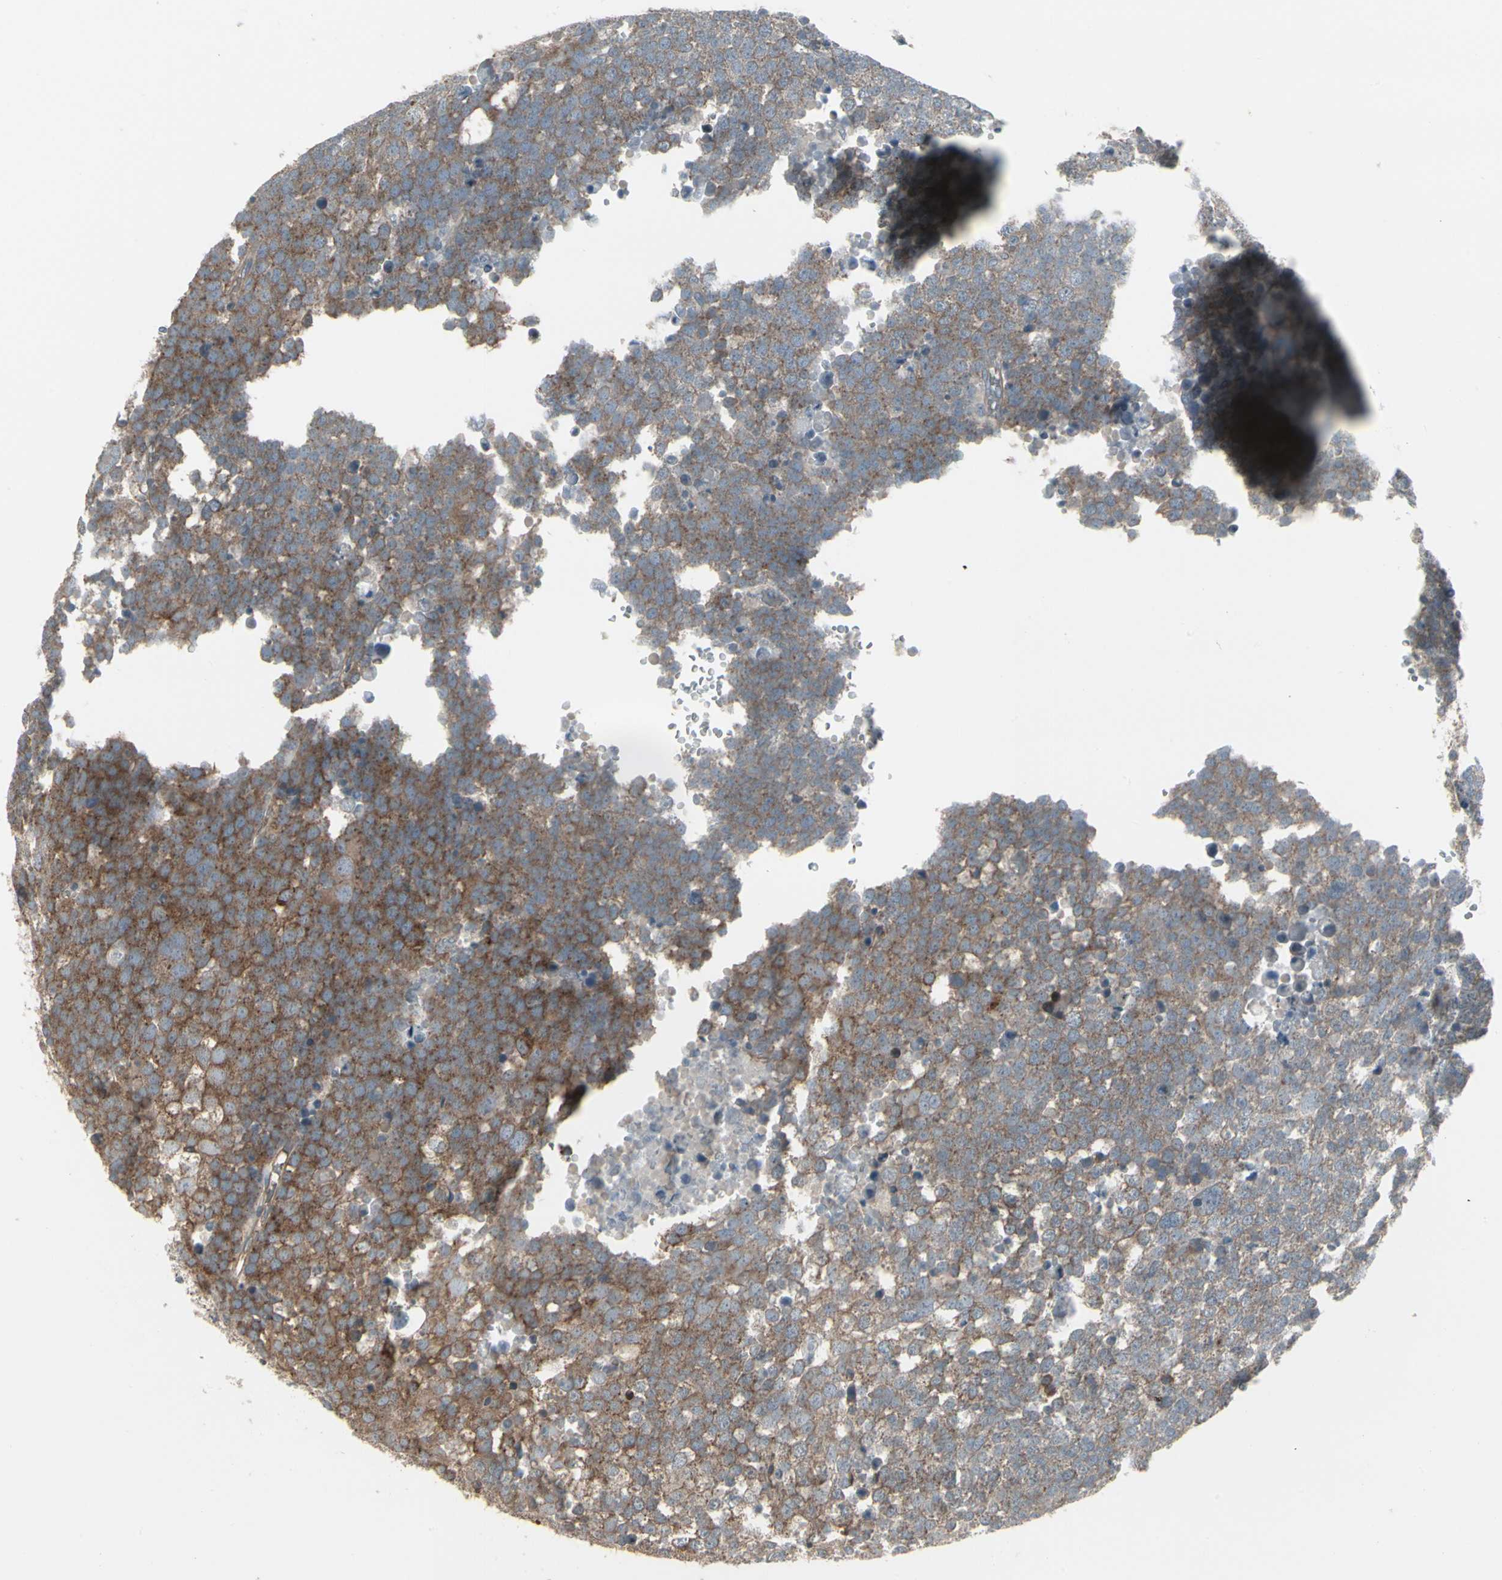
{"staining": {"intensity": "strong", "quantity": ">75%", "location": "cytoplasmic/membranous"}, "tissue": "testis cancer", "cell_type": "Tumor cells", "image_type": "cancer", "snomed": [{"axis": "morphology", "description": "Seminoma, NOS"}, {"axis": "topography", "description": "Testis"}], "caption": "Approximately >75% of tumor cells in human testis cancer display strong cytoplasmic/membranous protein staining as visualized by brown immunohistochemical staining.", "gene": "EPS15", "patient": {"sex": "male", "age": 71}}